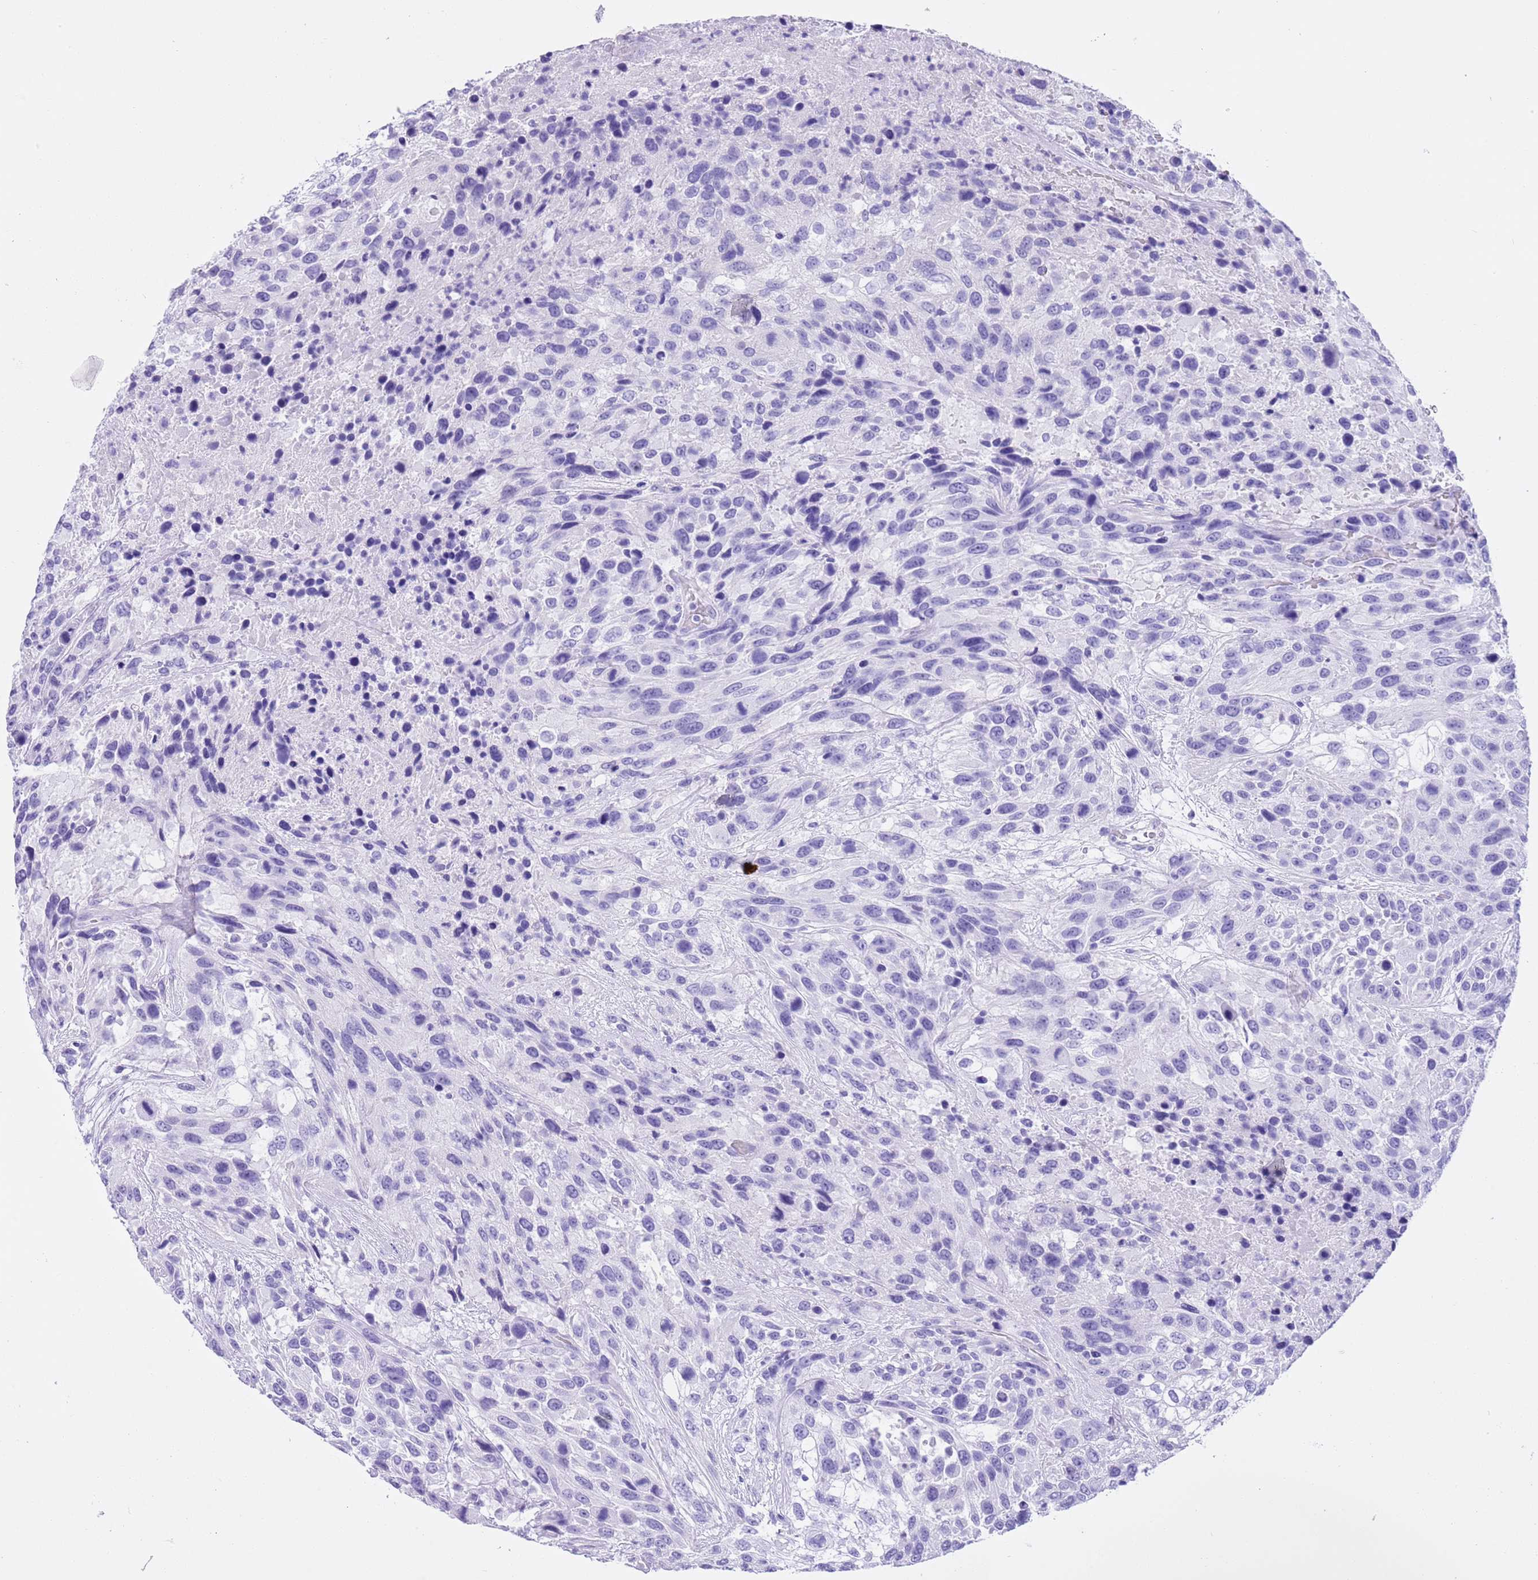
{"staining": {"intensity": "negative", "quantity": "none", "location": "none"}, "tissue": "urothelial cancer", "cell_type": "Tumor cells", "image_type": "cancer", "snomed": [{"axis": "morphology", "description": "Urothelial carcinoma, High grade"}, {"axis": "topography", "description": "Urinary bladder"}], "caption": "Immunohistochemical staining of human urothelial cancer displays no significant staining in tumor cells.", "gene": "TMEM185B", "patient": {"sex": "female", "age": 70}}